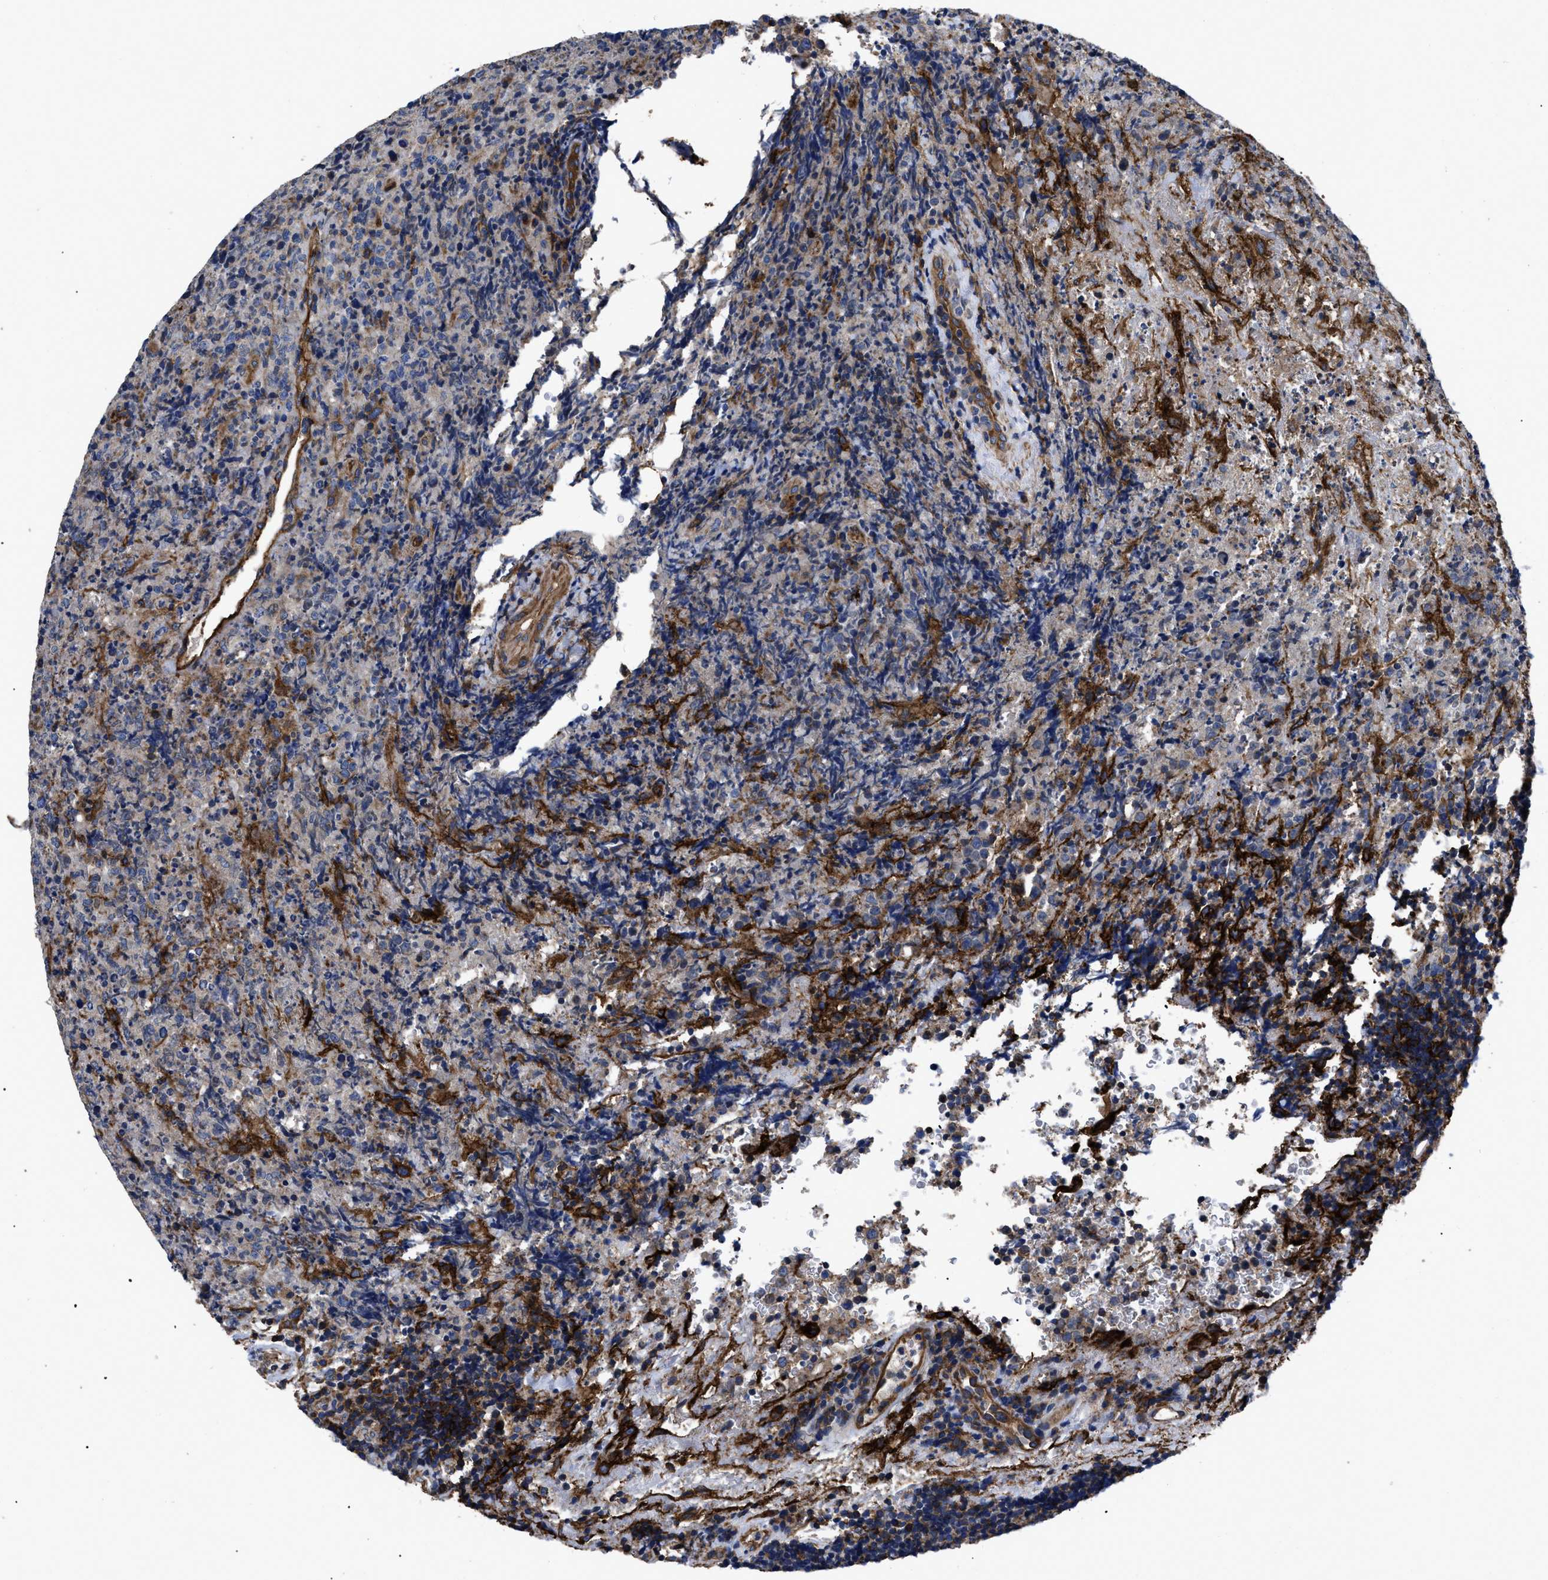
{"staining": {"intensity": "moderate", "quantity": "<25%", "location": "cytoplasmic/membranous"}, "tissue": "lymphoma", "cell_type": "Tumor cells", "image_type": "cancer", "snomed": [{"axis": "morphology", "description": "Malignant lymphoma, non-Hodgkin's type, High grade"}, {"axis": "topography", "description": "Tonsil"}], "caption": "Brown immunohistochemical staining in human lymphoma exhibits moderate cytoplasmic/membranous positivity in approximately <25% of tumor cells.", "gene": "NT5E", "patient": {"sex": "female", "age": 36}}